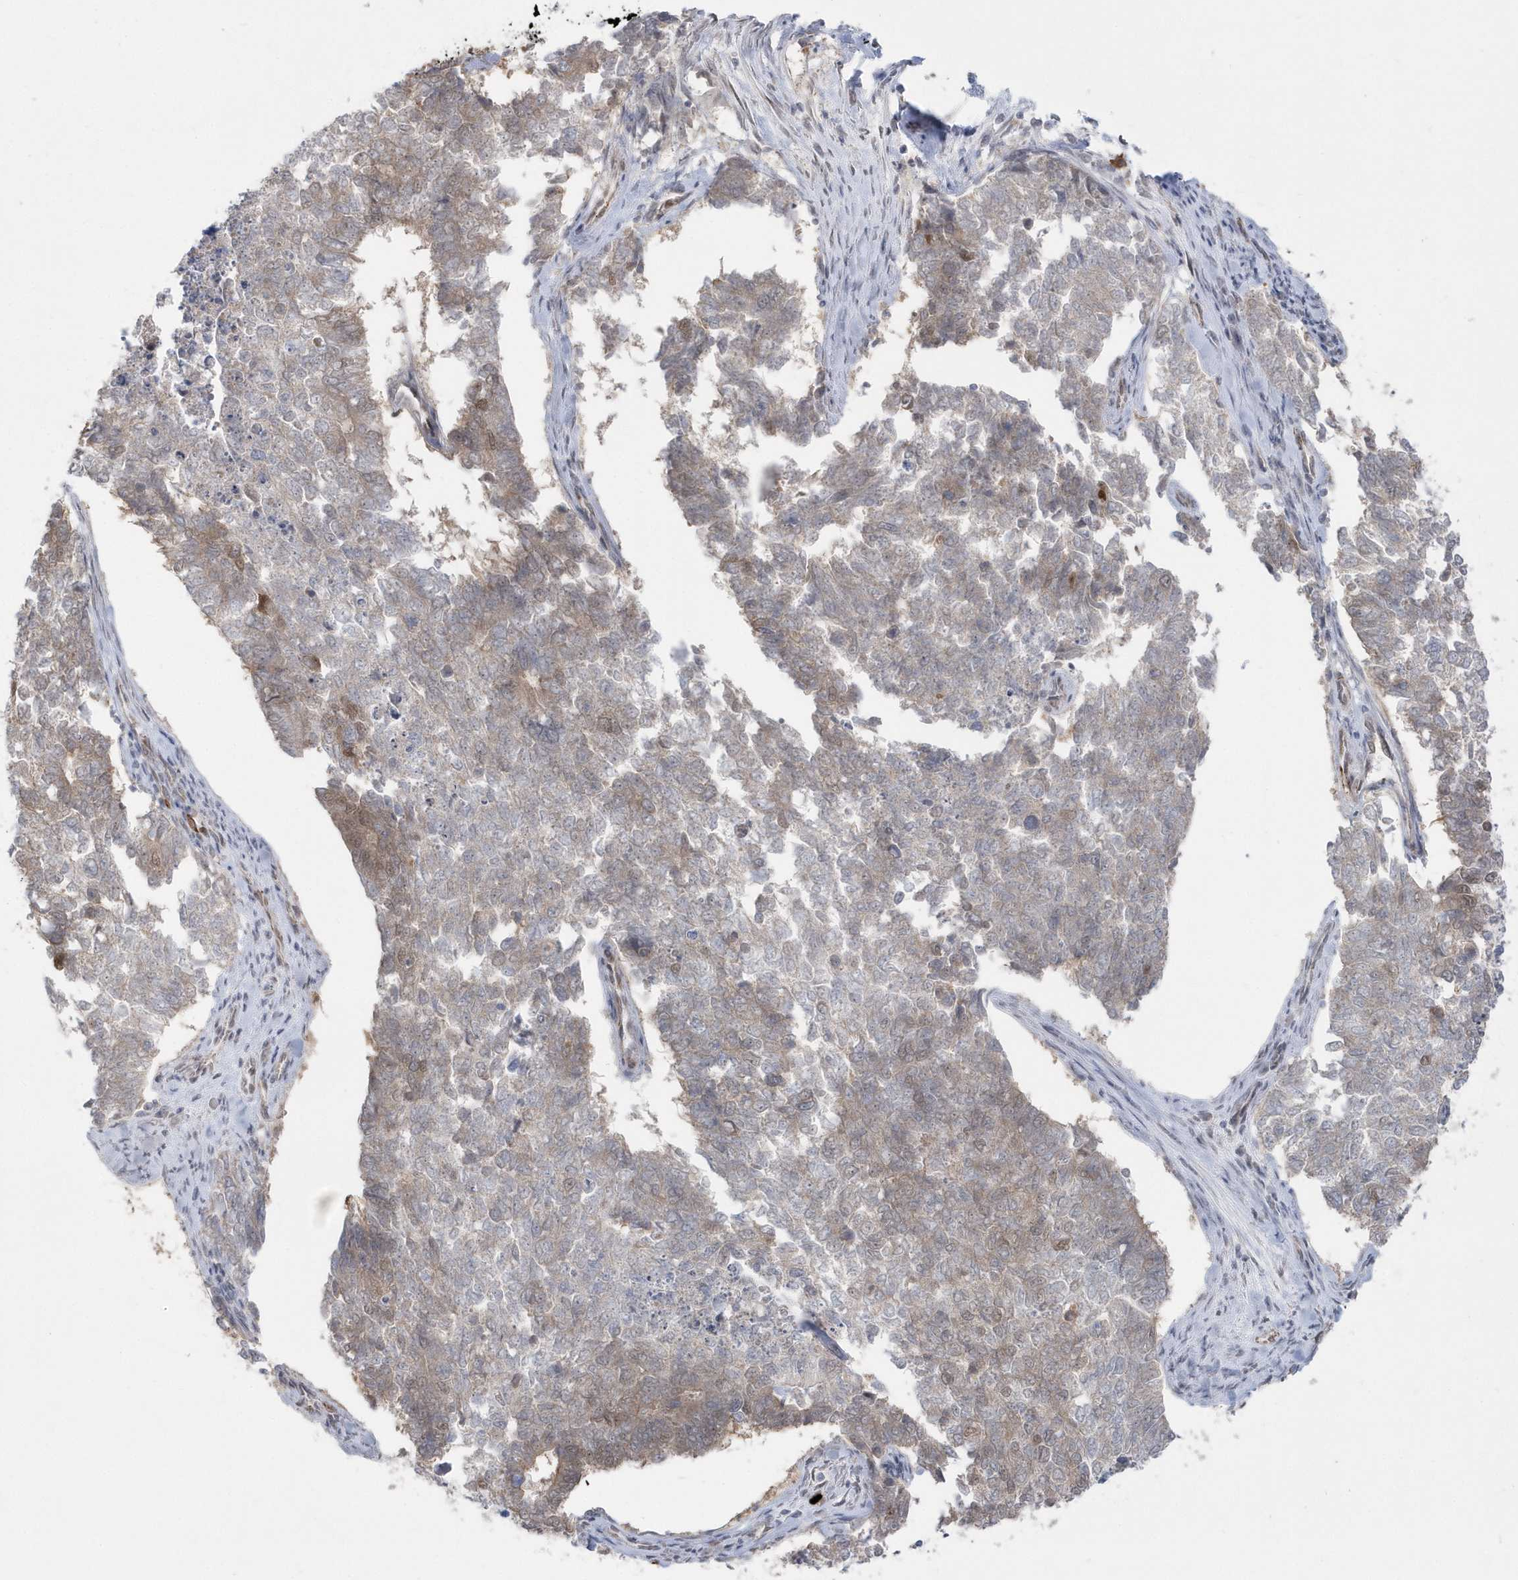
{"staining": {"intensity": "moderate", "quantity": "<25%", "location": "cytoplasmic/membranous"}, "tissue": "cervical cancer", "cell_type": "Tumor cells", "image_type": "cancer", "snomed": [{"axis": "morphology", "description": "Squamous cell carcinoma, NOS"}, {"axis": "topography", "description": "Cervix"}], "caption": "An immunohistochemistry (IHC) photomicrograph of neoplastic tissue is shown. Protein staining in brown shows moderate cytoplasmic/membranous positivity in cervical cancer (squamous cell carcinoma) within tumor cells.", "gene": "DHX57", "patient": {"sex": "female", "age": 63}}